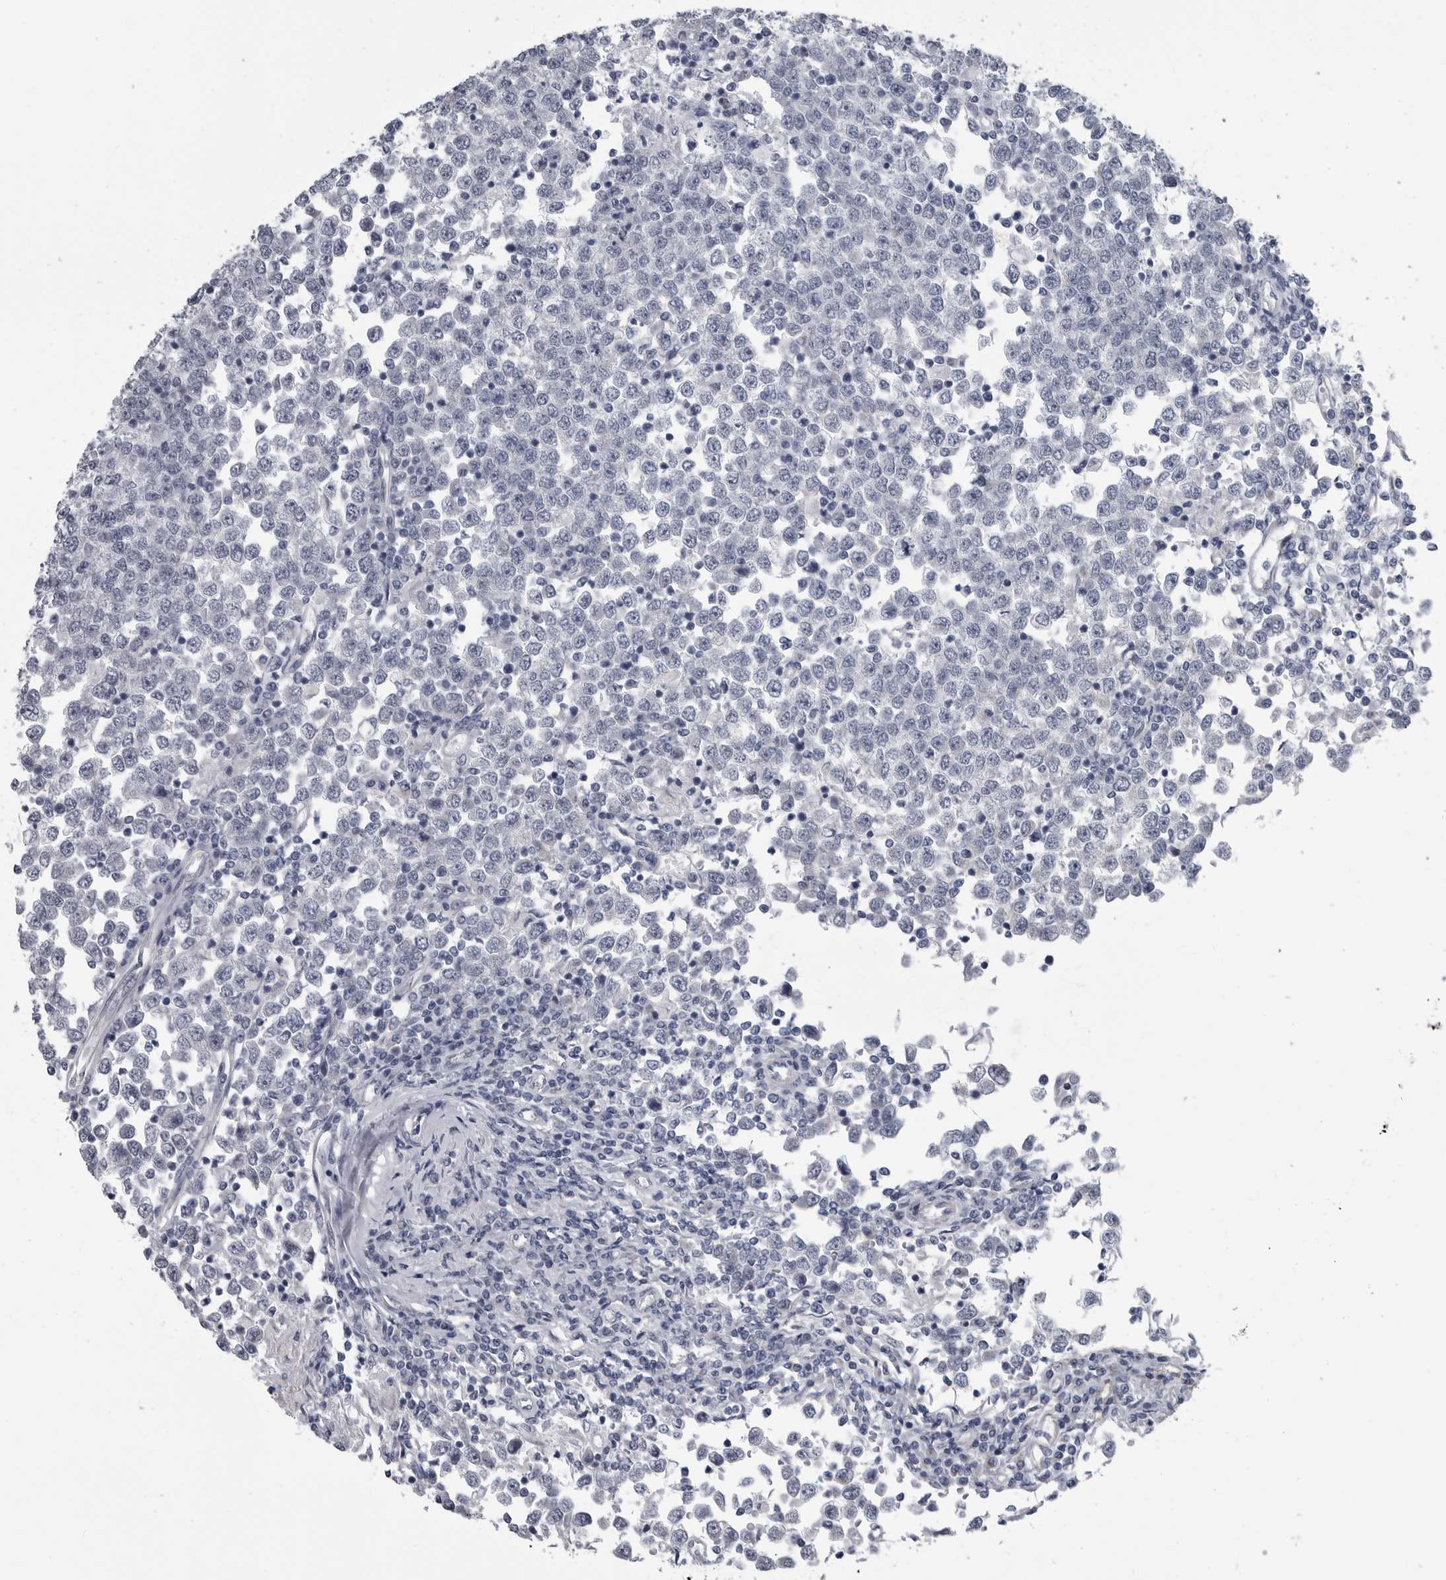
{"staining": {"intensity": "negative", "quantity": "none", "location": "none"}, "tissue": "testis cancer", "cell_type": "Tumor cells", "image_type": "cancer", "snomed": [{"axis": "morphology", "description": "Seminoma, NOS"}, {"axis": "topography", "description": "Testis"}], "caption": "A high-resolution micrograph shows immunohistochemistry staining of testis seminoma, which reveals no significant staining in tumor cells.", "gene": "MYOC", "patient": {"sex": "male", "age": 65}}